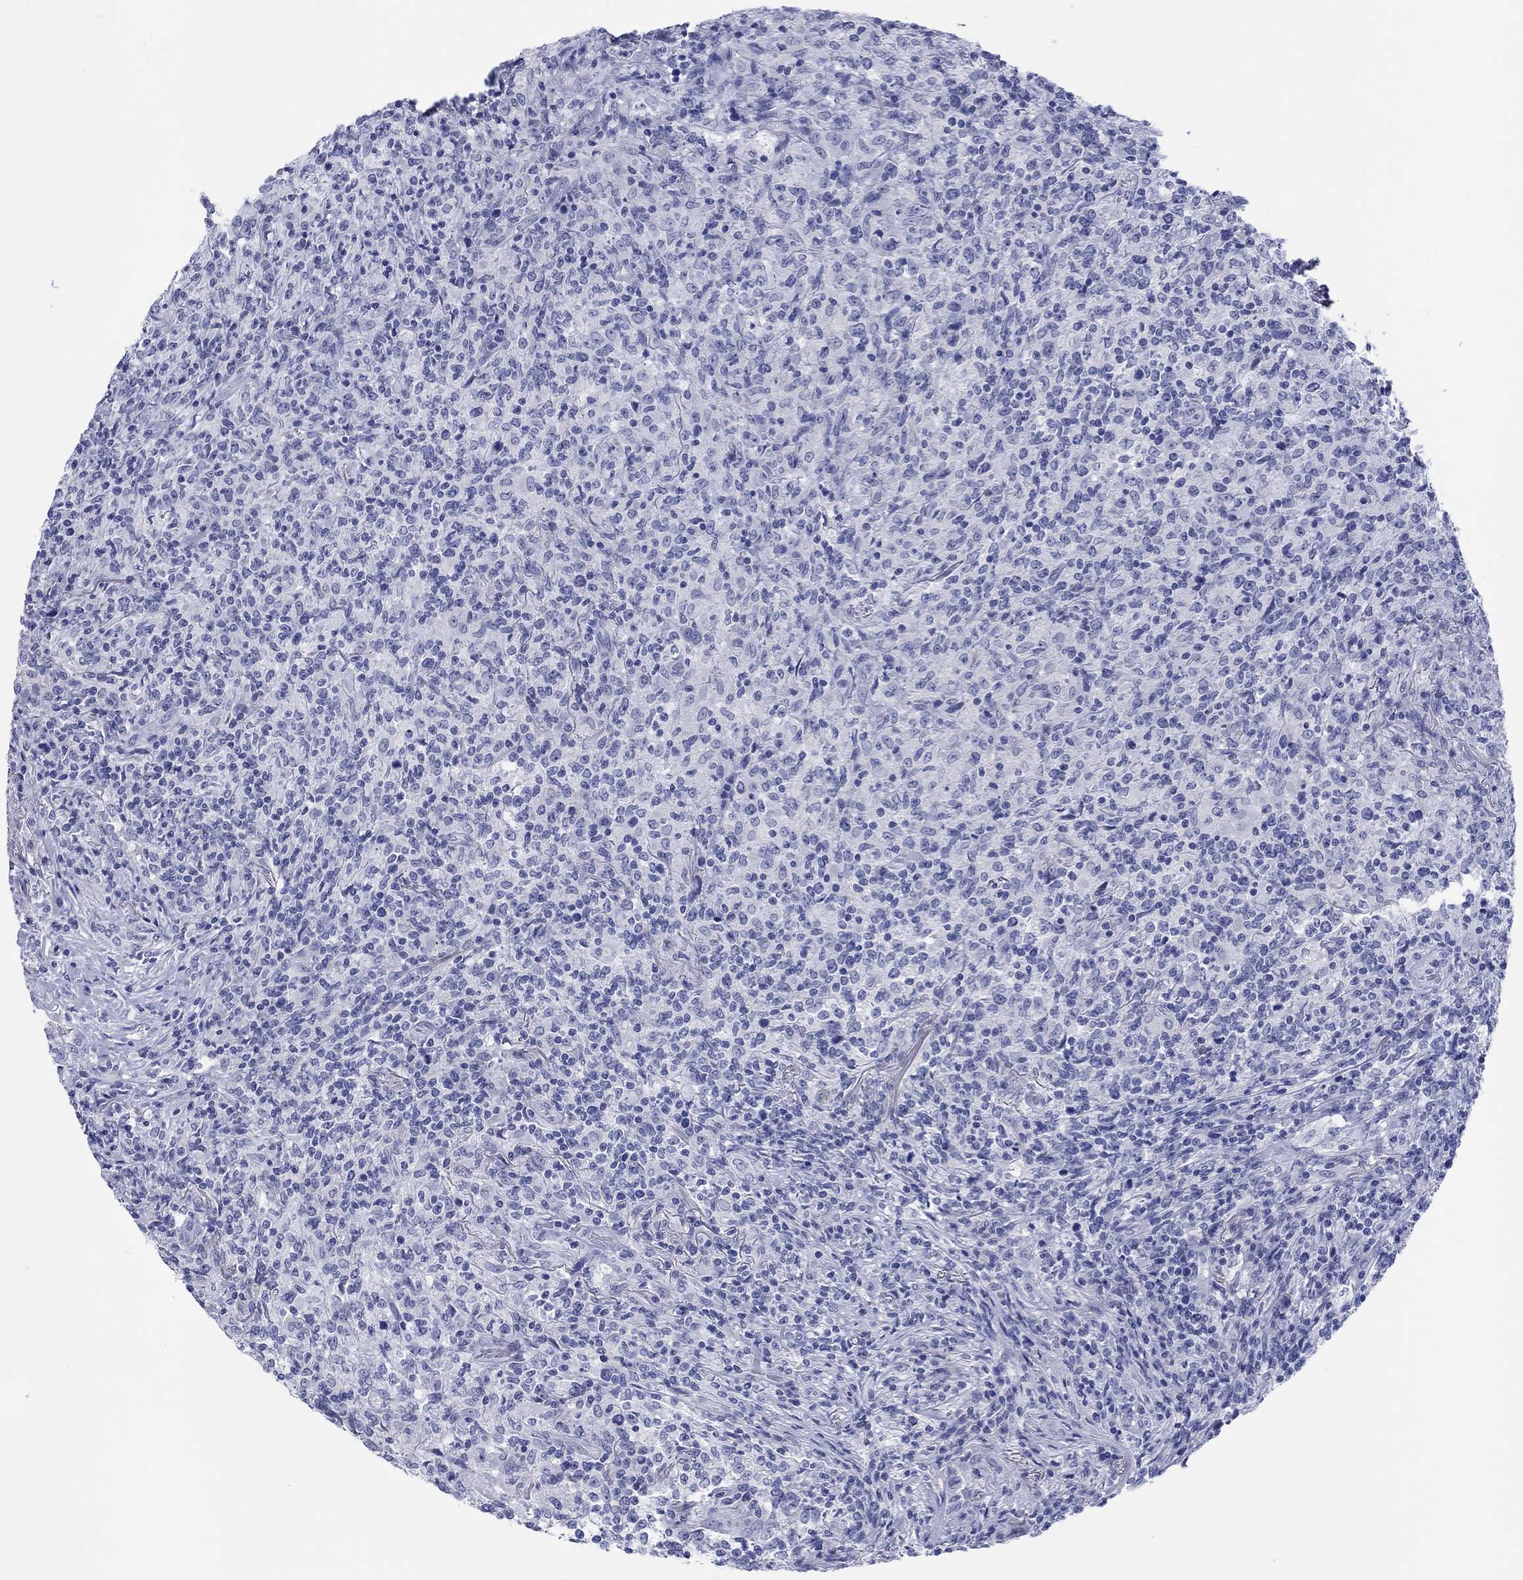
{"staining": {"intensity": "negative", "quantity": "none", "location": "none"}, "tissue": "lymphoma", "cell_type": "Tumor cells", "image_type": "cancer", "snomed": [{"axis": "morphology", "description": "Malignant lymphoma, non-Hodgkin's type, High grade"}, {"axis": "topography", "description": "Lung"}], "caption": "High magnification brightfield microscopy of malignant lymphoma, non-Hodgkin's type (high-grade) stained with DAB (brown) and counterstained with hematoxylin (blue): tumor cells show no significant staining. The staining was performed using DAB (3,3'-diaminobenzidine) to visualize the protein expression in brown, while the nuclei were stained in blue with hematoxylin (Magnification: 20x).", "gene": "PDYN", "patient": {"sex": "male", "age": 79}}